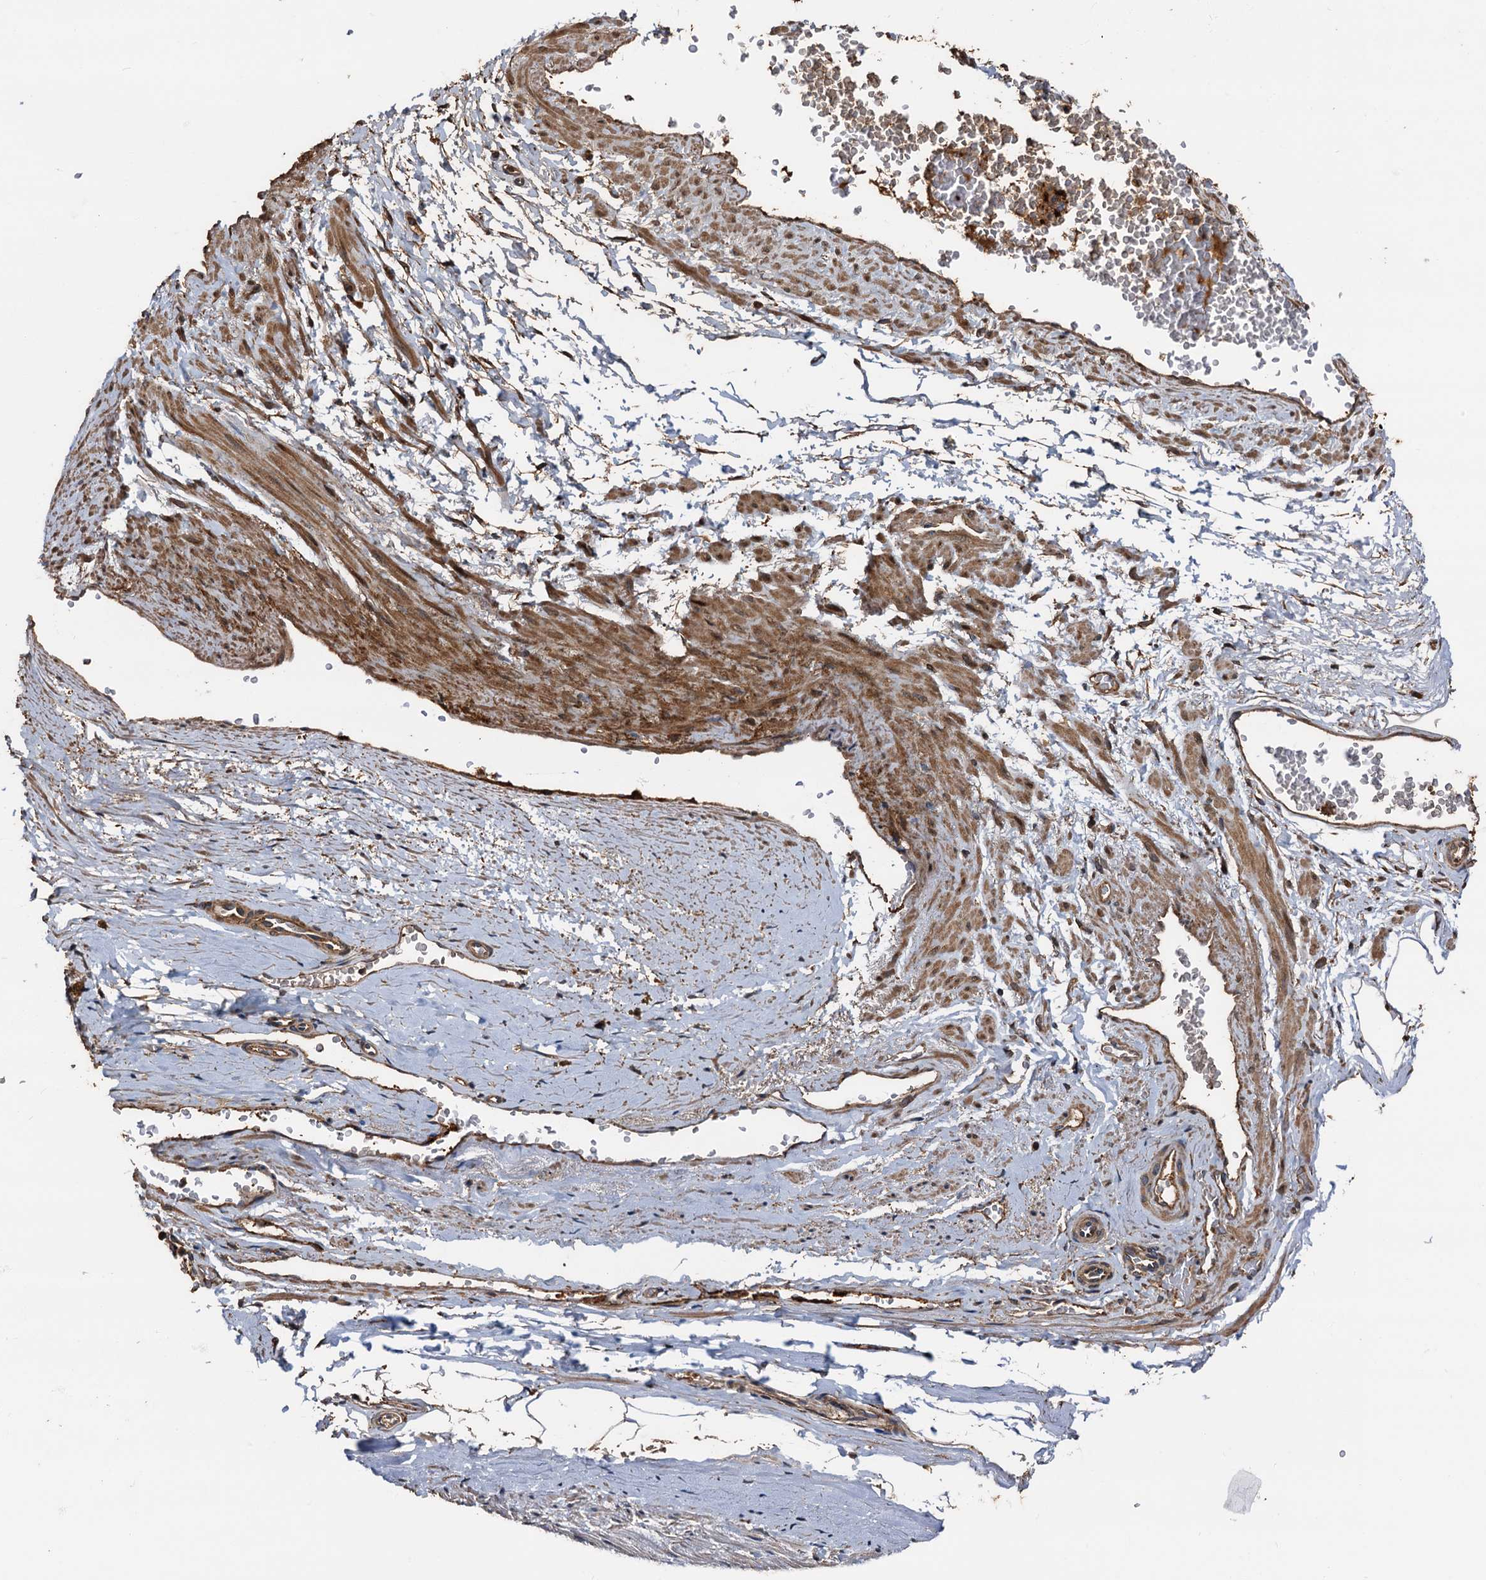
{"staining": {"intensity": "strong", "quantity": ">75%", "location": "cytoplasmic/membranous"}, "tissue": "soft tissue", "cell_type": "Fibroblasts", "image_type": "normal", "snomed": [{"axis": "morphology", "description": "Normal tissue, NOS"}, {"axis": "morphology", "description": "Adenocarcinoma, Low grade"}, {"axis": "topography", "description": "Prostate"}, {"axis": "topography", "description": "Peripheral nerve tissue"}], "caption": "Approximately >75% of fibroblasts in unremarkable soft tissue demonstrate strong cytoplasmic/membranous protein positivity as visualized by brown immunohistochemical staining.", "gene": "PEX5", "patient": {"sex": "male", "age": 63}}